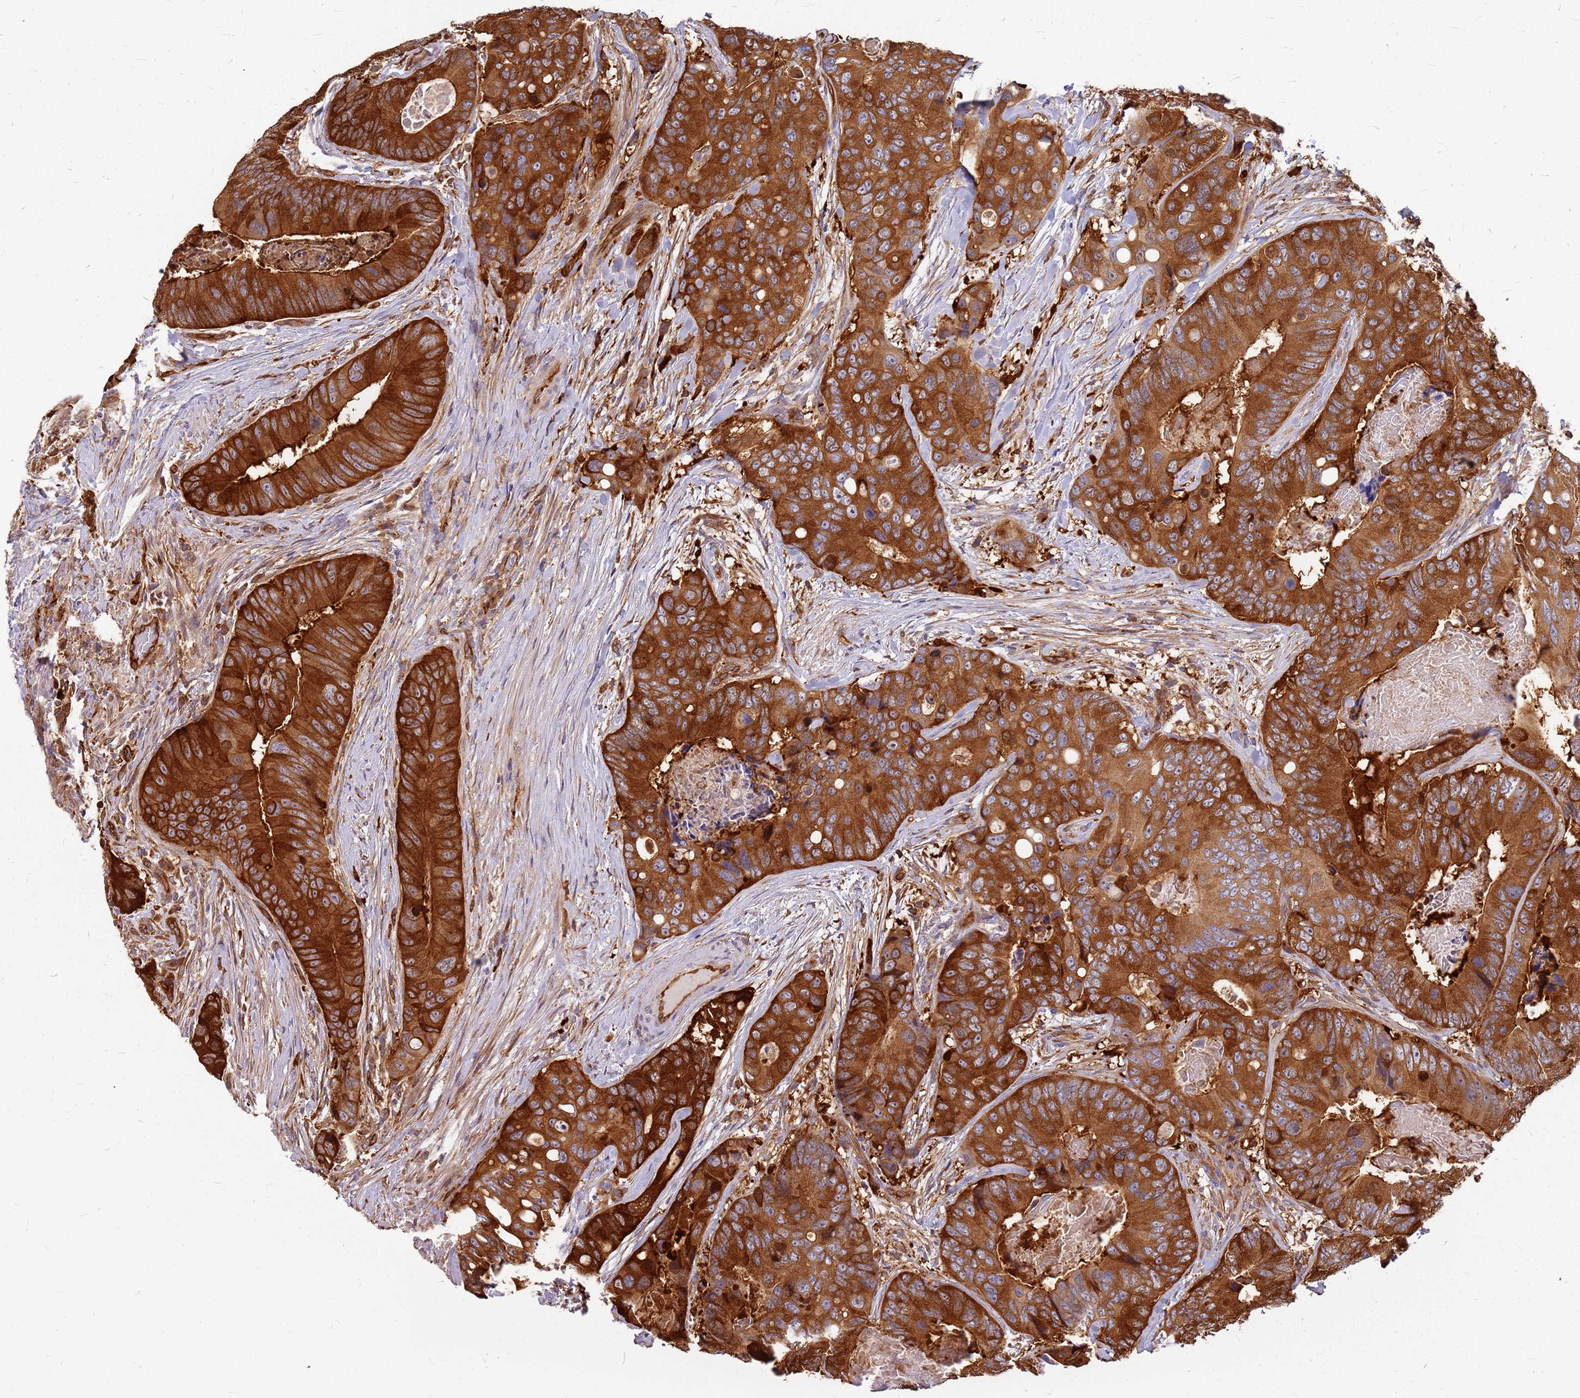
{"staining": {"intensity": "strong", "quantity": ">75%", "location": "cytoplasmic/membranous"}, "tissue": "colorectal cancer", "cell_type": "Tumor cells", "image_type": "cancer", "snomed": [{"axis": "morphology", "description": "Adenocarcinoma, NOS"}, {"axis": "topography", "description": "Colon"}], "caption": "Colorectal cancer tissue exhibits strong cytoplasmic/membranous expression in about >75% of tumor cells, visualized by immunohistochemistry. (Brightfield microscopy of DAB IHC at high magnification).", "gene": "HDX", "patient": {"sex": "male", "age": 84}}